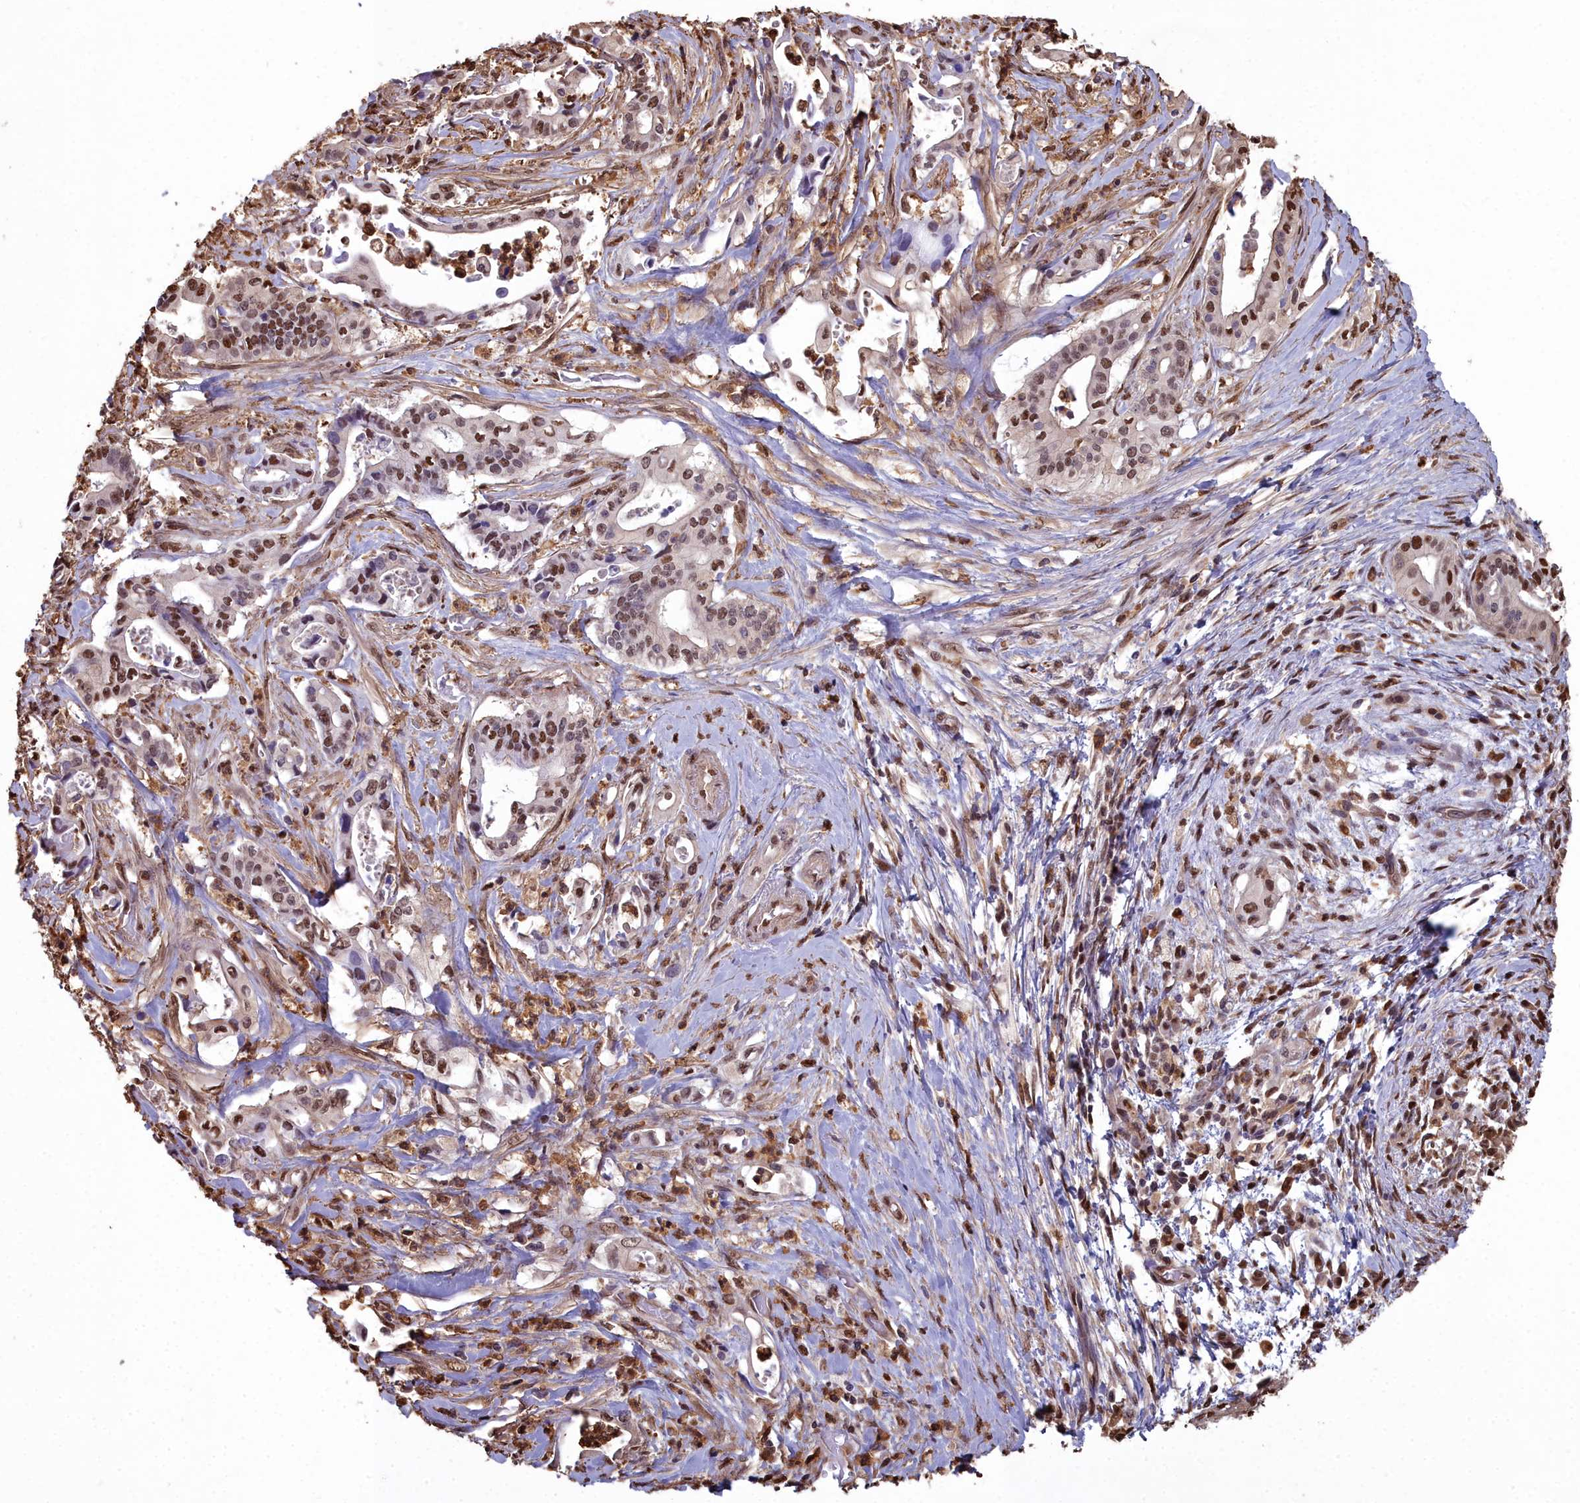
{"staining": {"intensity": "moderate", "quantity": ">75%", "location": "nuclear"}, "tissue": "pancreatic cancer", "cell_type": "Tumor cells", "image_type": "cancer", "snomed": [{"axis": "morphology", "description": "Adenocarcinoma, NOS"}, {"axis": "topography", "description": "Pancreas"}], "caption": "Protein staining of pancreatic cancer tissue shows moderate nuclear positivity in approximately >75% of tumor cells. The staining was performed using DAB (3,3'-diaminobenzidine), with brown indicating positive protein expression. Nuclei are stained blue with hematoxylin.", "gene": "GAPDH", "patient": {"sex": "female", "age": 77}}